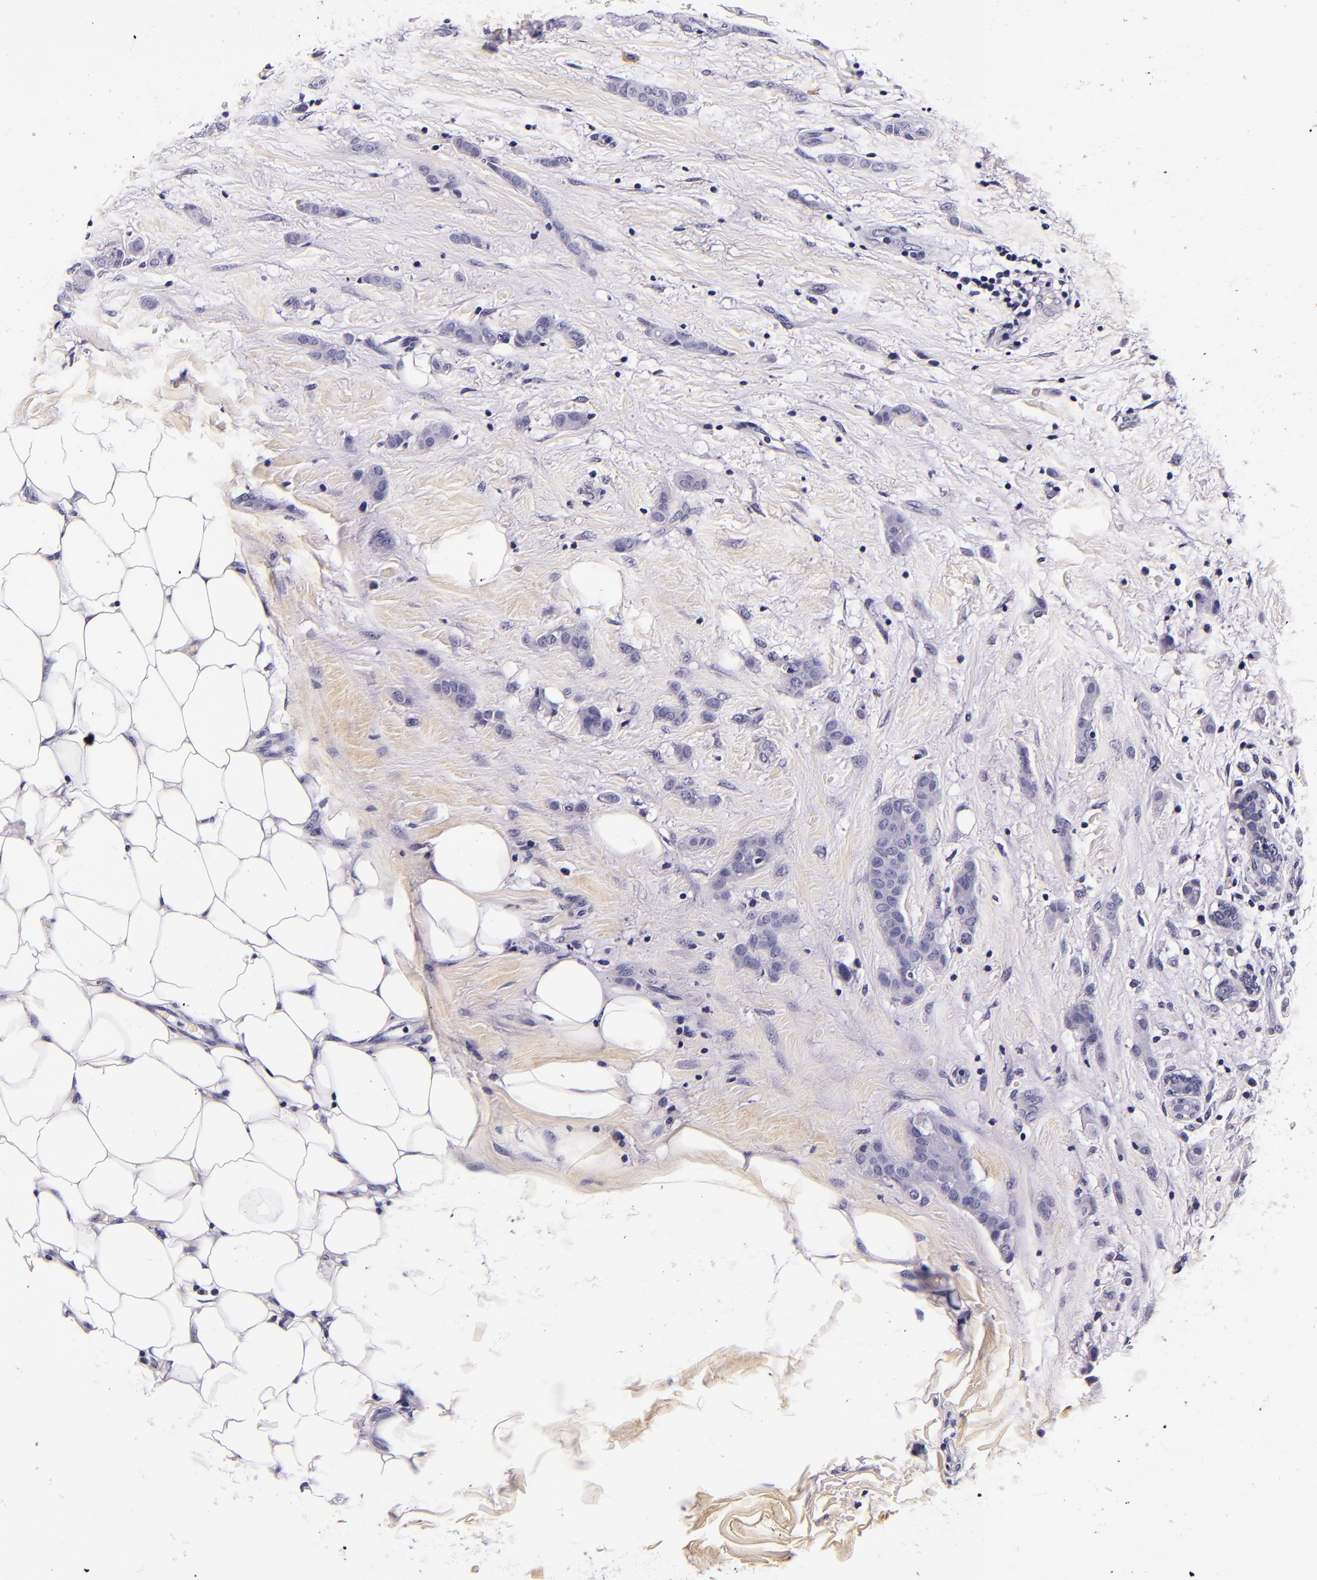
{"staining": {"intensity": "negative", "quantity": "none", "location": "none"}, "tissue": "breast cancer", "cell_type": "Tumor cells", "image_type": "cancer", "snomed": [{"axis": "morphology", "description": "Lobular carcinoma"}, {"axis": "topography", "description": "Breast"}], "caption": "The histopathology image shows no significant expression in tumor cells of breast lobular carcinoma.", "gene": "FBN1", "patient": {"sex": "female", "age": 55}}